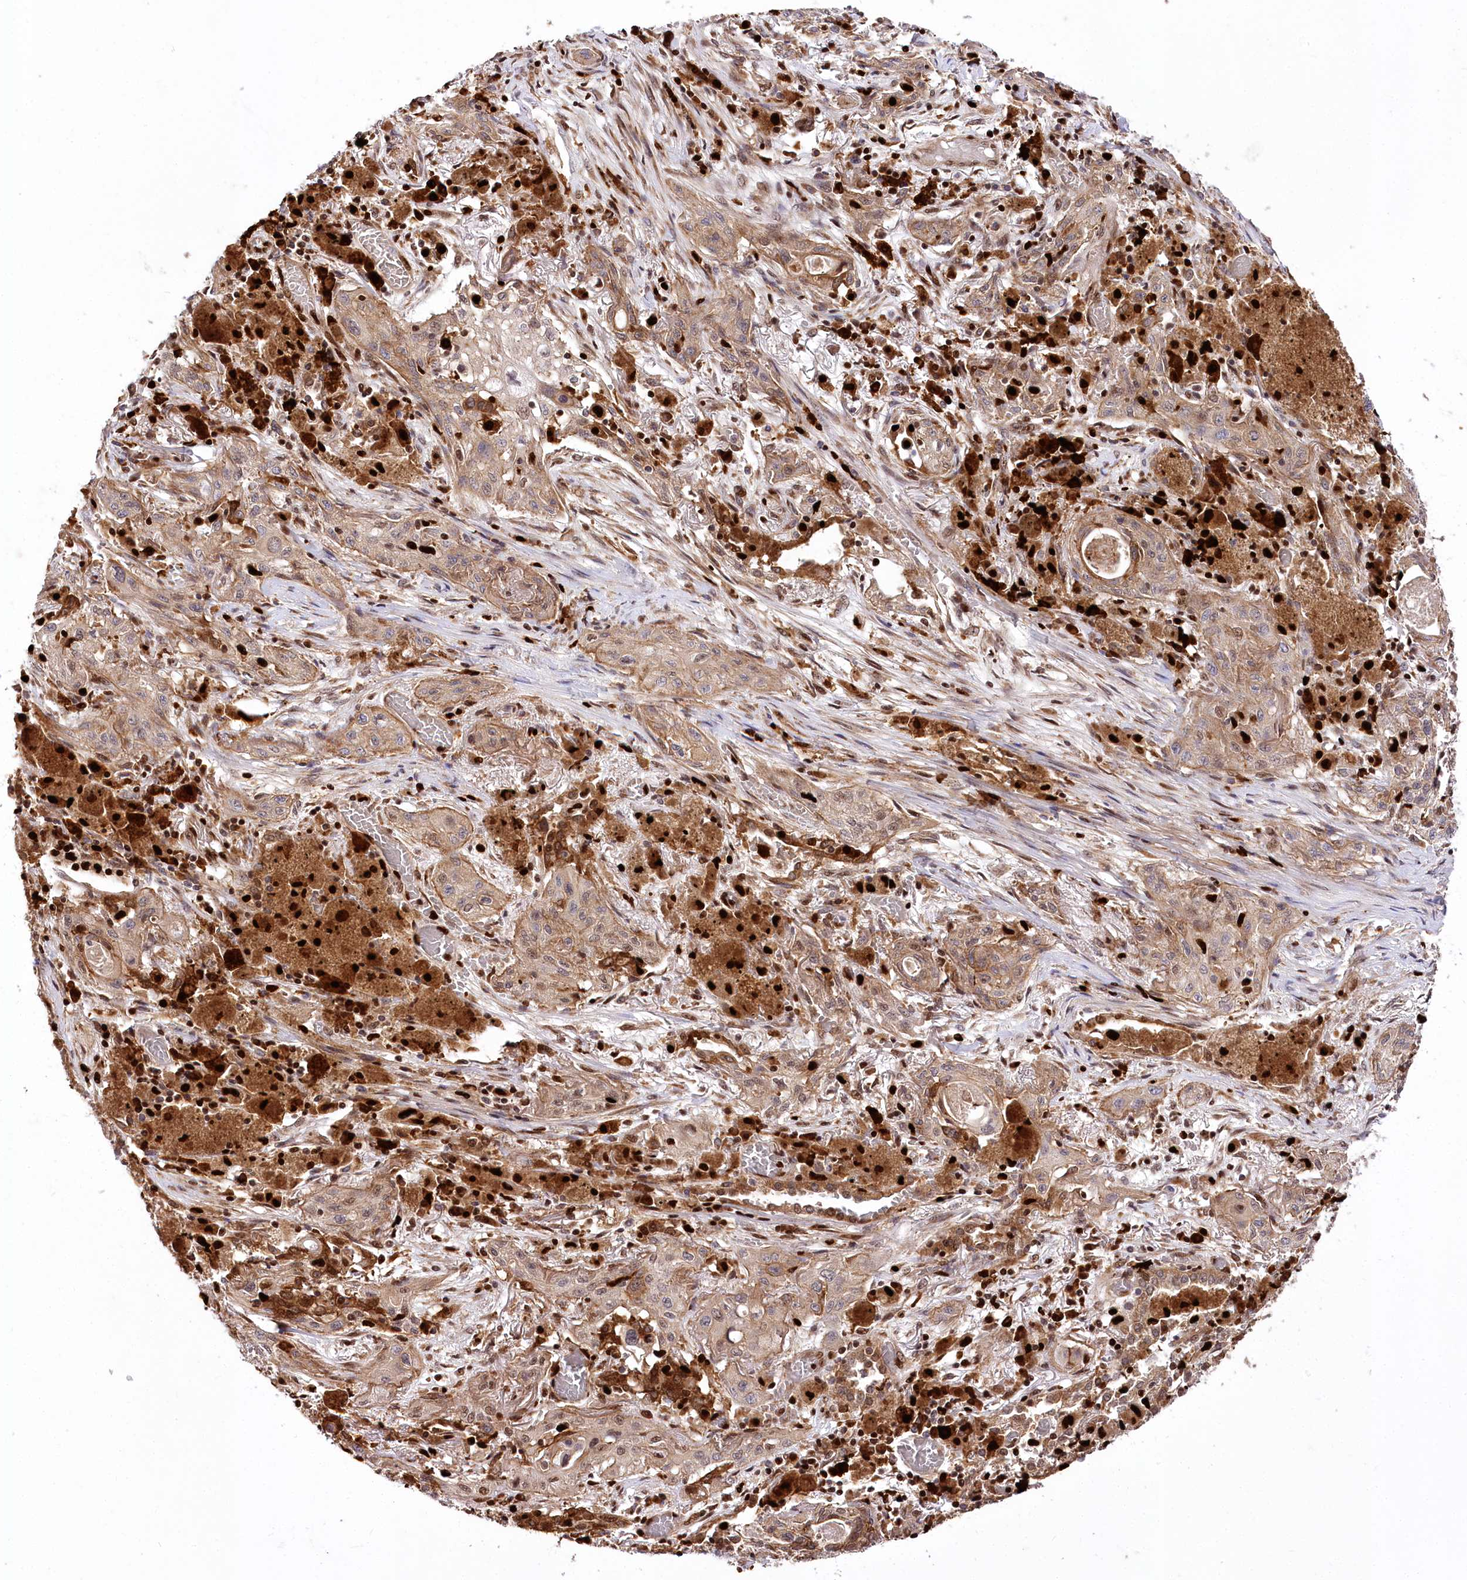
{"staining": {"intensity": "moderate", "quantity": "25%-75%", "location": "cytoplasmic/membranous,nuclear"}, "tissue": "lung cancer", "cell_type": "Tumor cells", "image_type": "cancer", "snomed": [{"axis": "morphology", "description": "Squamous cell carcinoma, NOS"}, {"axis": "topography", "description": "Lung"}], "caption": "An IHC histopathology image of neoplastic tissue is shown. Protein staining in brown shows moderate cytoplasmic/membranous and nuclear positivity in squamous cell carcinoma (lung) within tumor cells.", "gene": "FIGN", "patient": {"sex": "female", "age": 47}}